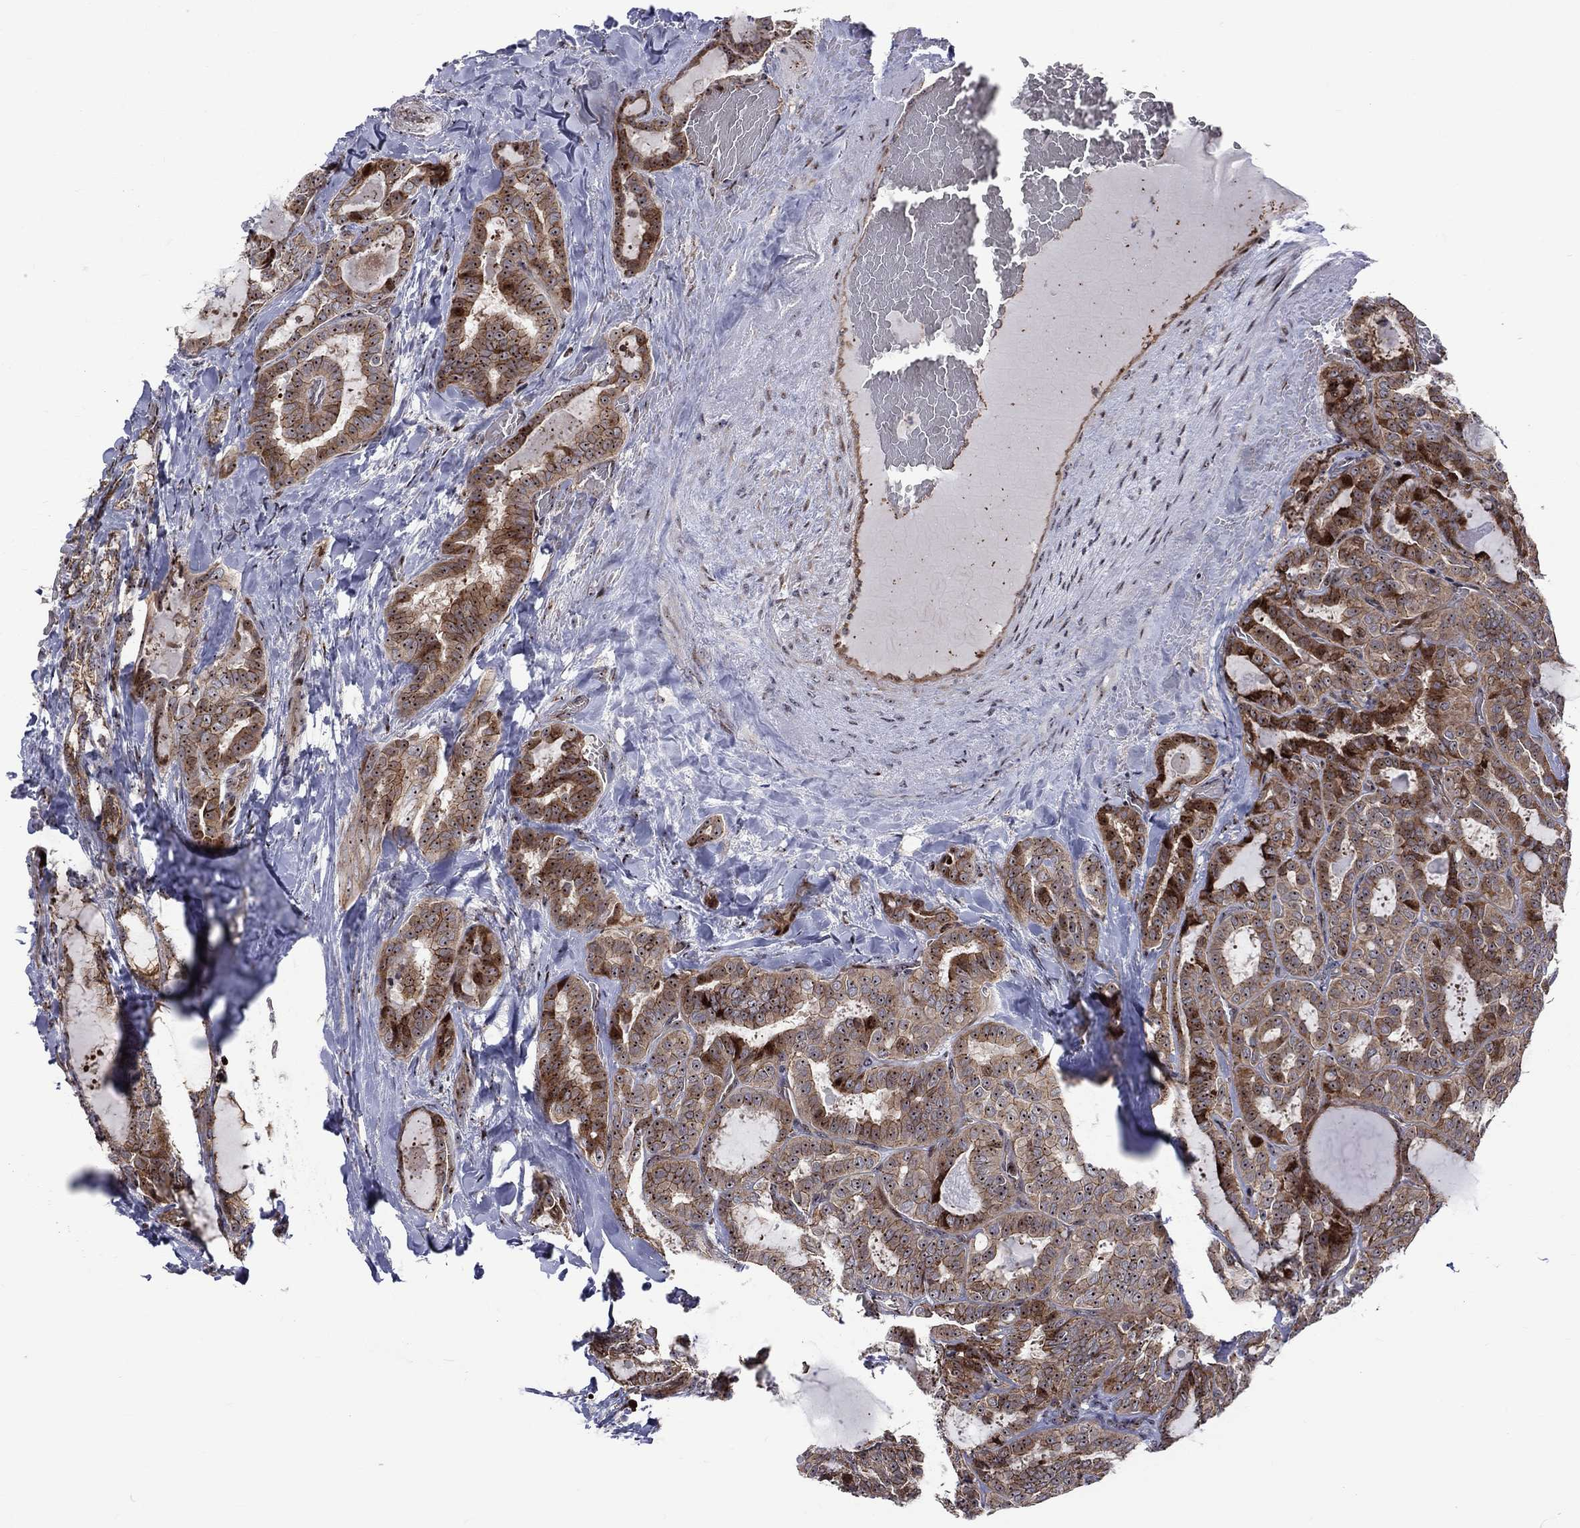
{"staining": {"intensity": "strong", "quantity": "25%-75%", "location": "cytoplasmic/membranous,nuclear"}, "tissue": "thyroid cancer", "cell_type": "Tumor cells", "image_type": "cancer", "snomed": [{"axis": "morphology", "description": "Papillary adenocarcinoma, NOS"}, {"axis": "topography", "description": "Thyroid gland"}], "caption": "Protein staining of thyroid papillary adenocarcinoma tissue exhibits strong cytoplasmic/membranous and nuclear staining in about 25%-75% of tumor cells.", "gene": "VHL", "patient": {"sex": "female", "age": 39}}